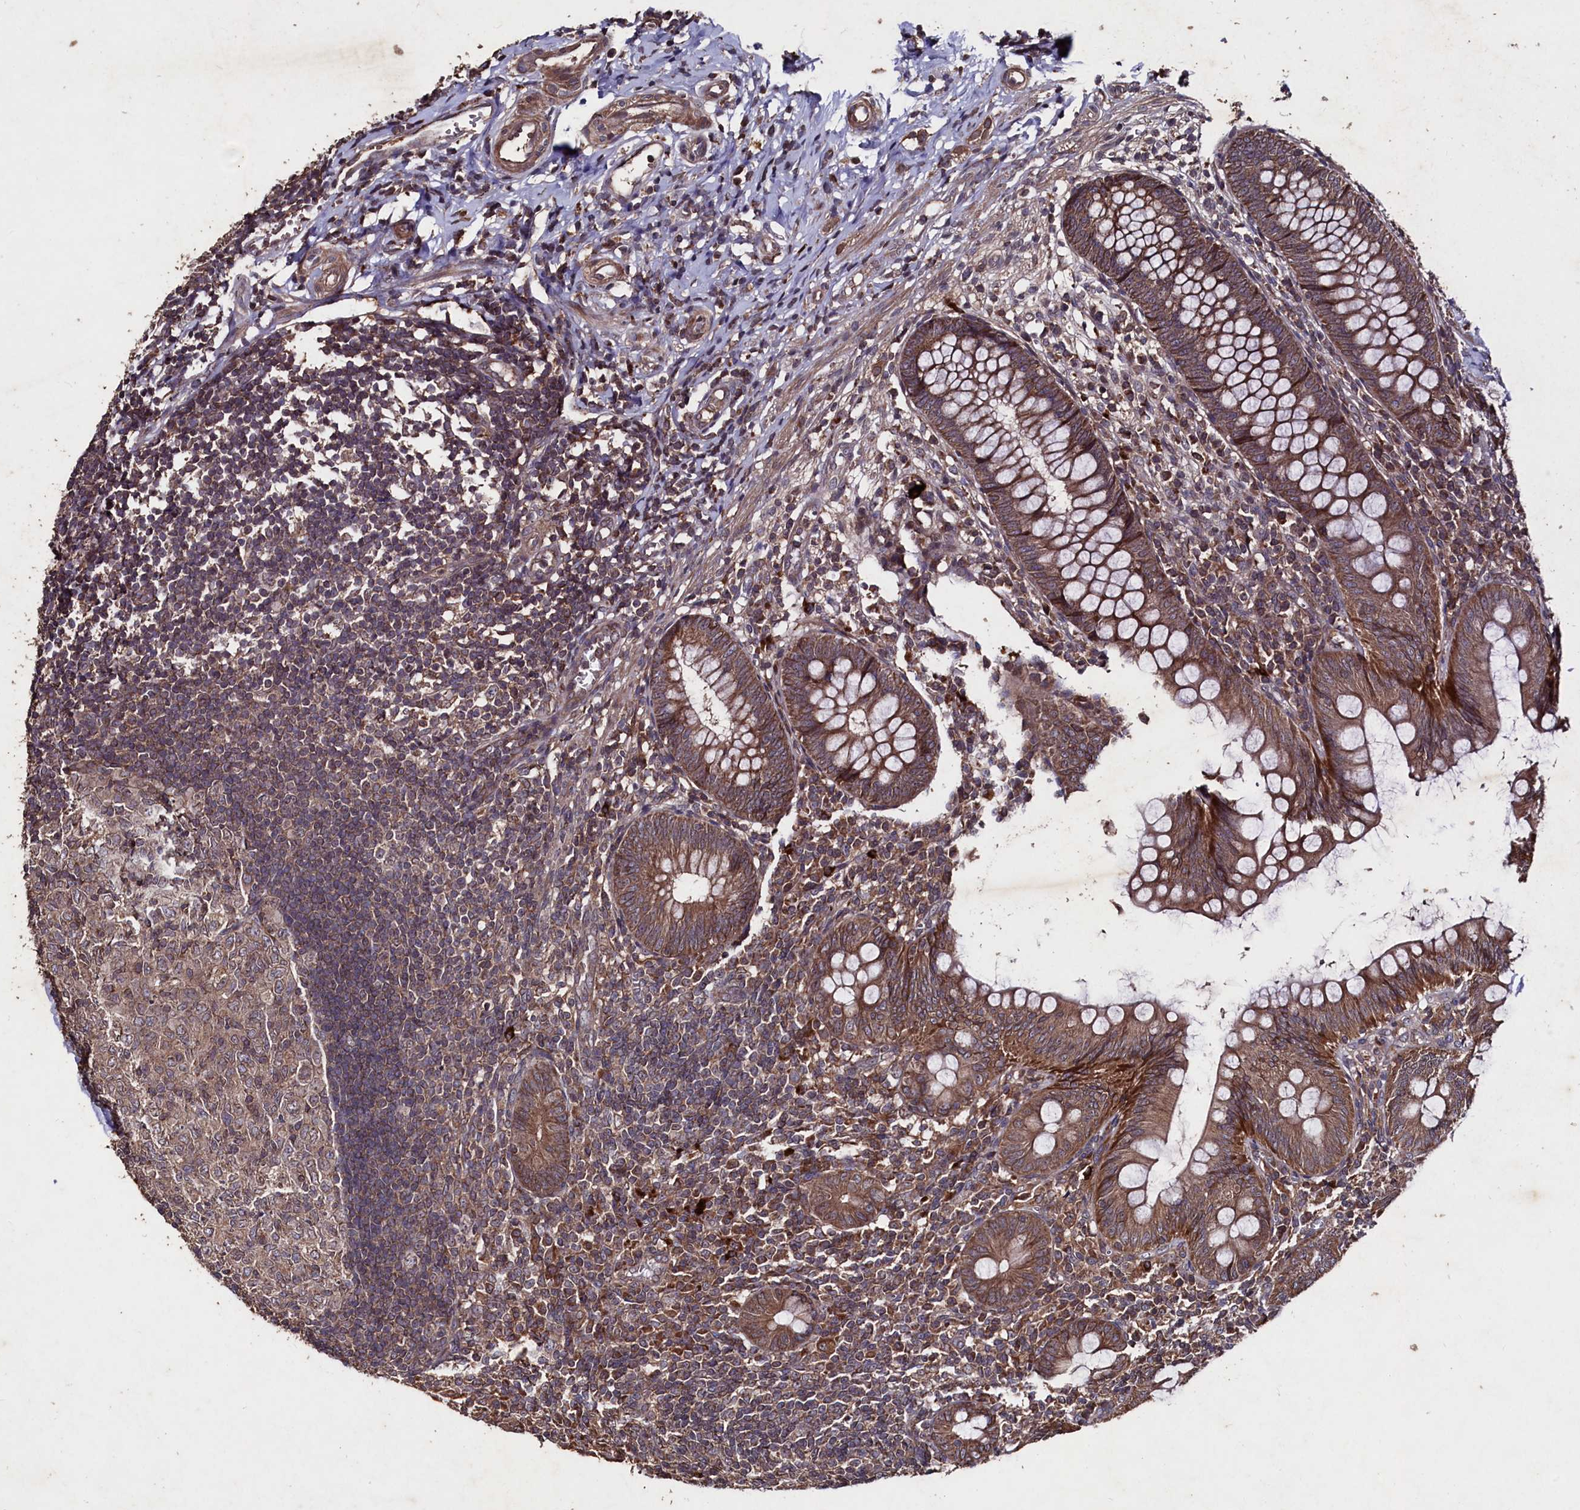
{"staining": {"intensity": "moderate", "quantity": ">75%", "location": "cytoplasmic/membranous"}, "tissue": "appendix", "cell_type": "Glandular cells", "image_type": "normal", "snomed": [{"axis": "morphology", "description": "Normal tissue, NOS"}, {"axis": "topography", "description": "Appendix"}], "caption": "Appendix stained with DAB IHC reveals medium levels of moderate cytoplasmic/membranous expression in about >75% of glandular cells.", "gene": "MYO1H", "patient": {"sex": "male", "age": 14}}